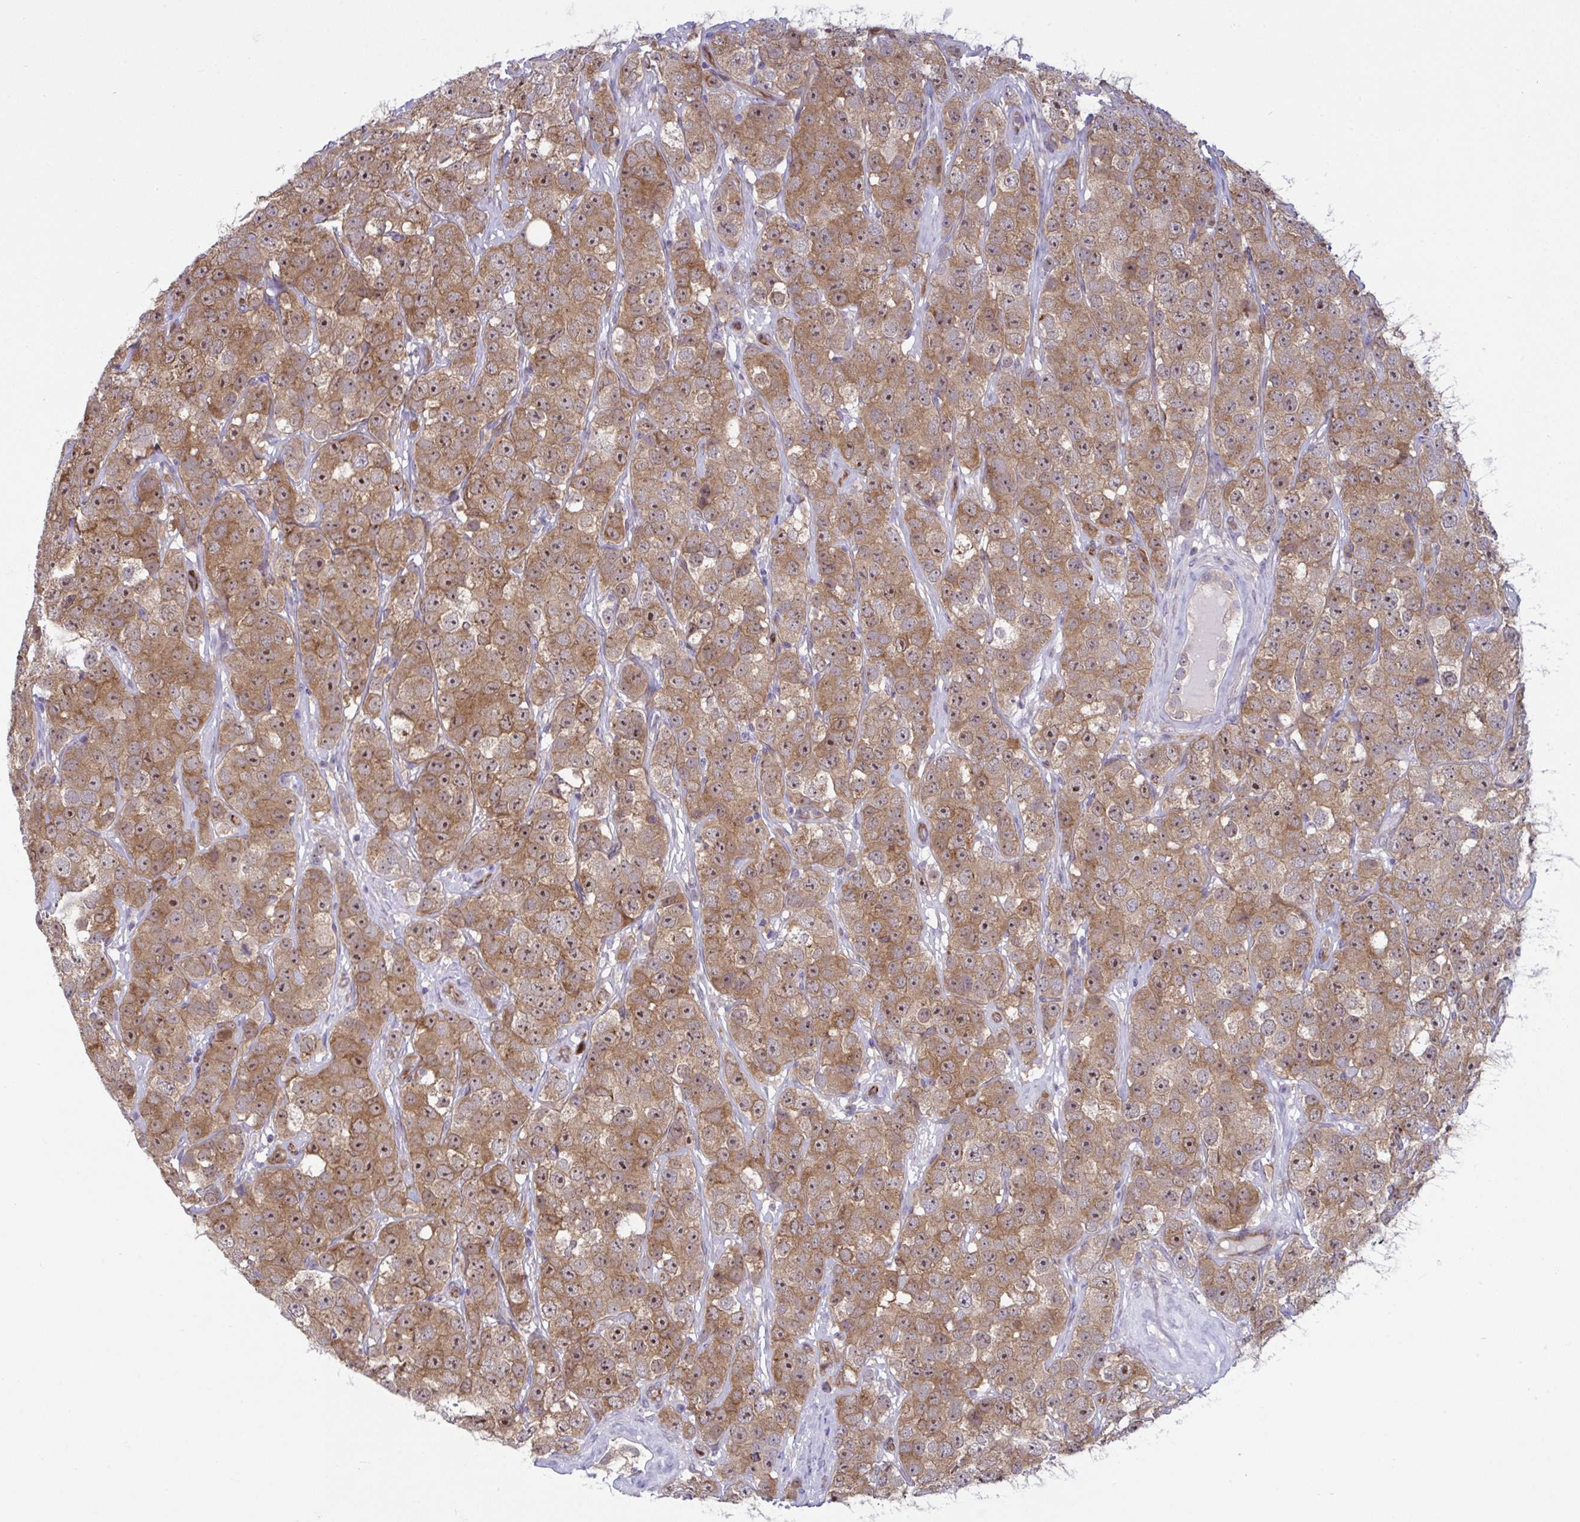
{"staining": {"intensity": "moderate", "quantity": ">75%", "location": "cytoplasmic/membranous,nuclear"}, "tissue": "testis cancer", "cell_type": "Tumor cells", "image_type": "cancer", "snomed": [{"axis": "morphology", "description": "Seminoma, NOS"}, {"axis": "topography", "description": "Testis"}], "caption": "Seminoma (testis) tissue displays moderate cytoplasmic/membranous and nuclear expression in approximately >75% of tumor cells", "gene": "PRRT4", "patient": {"sex": "male", "age": 28}}